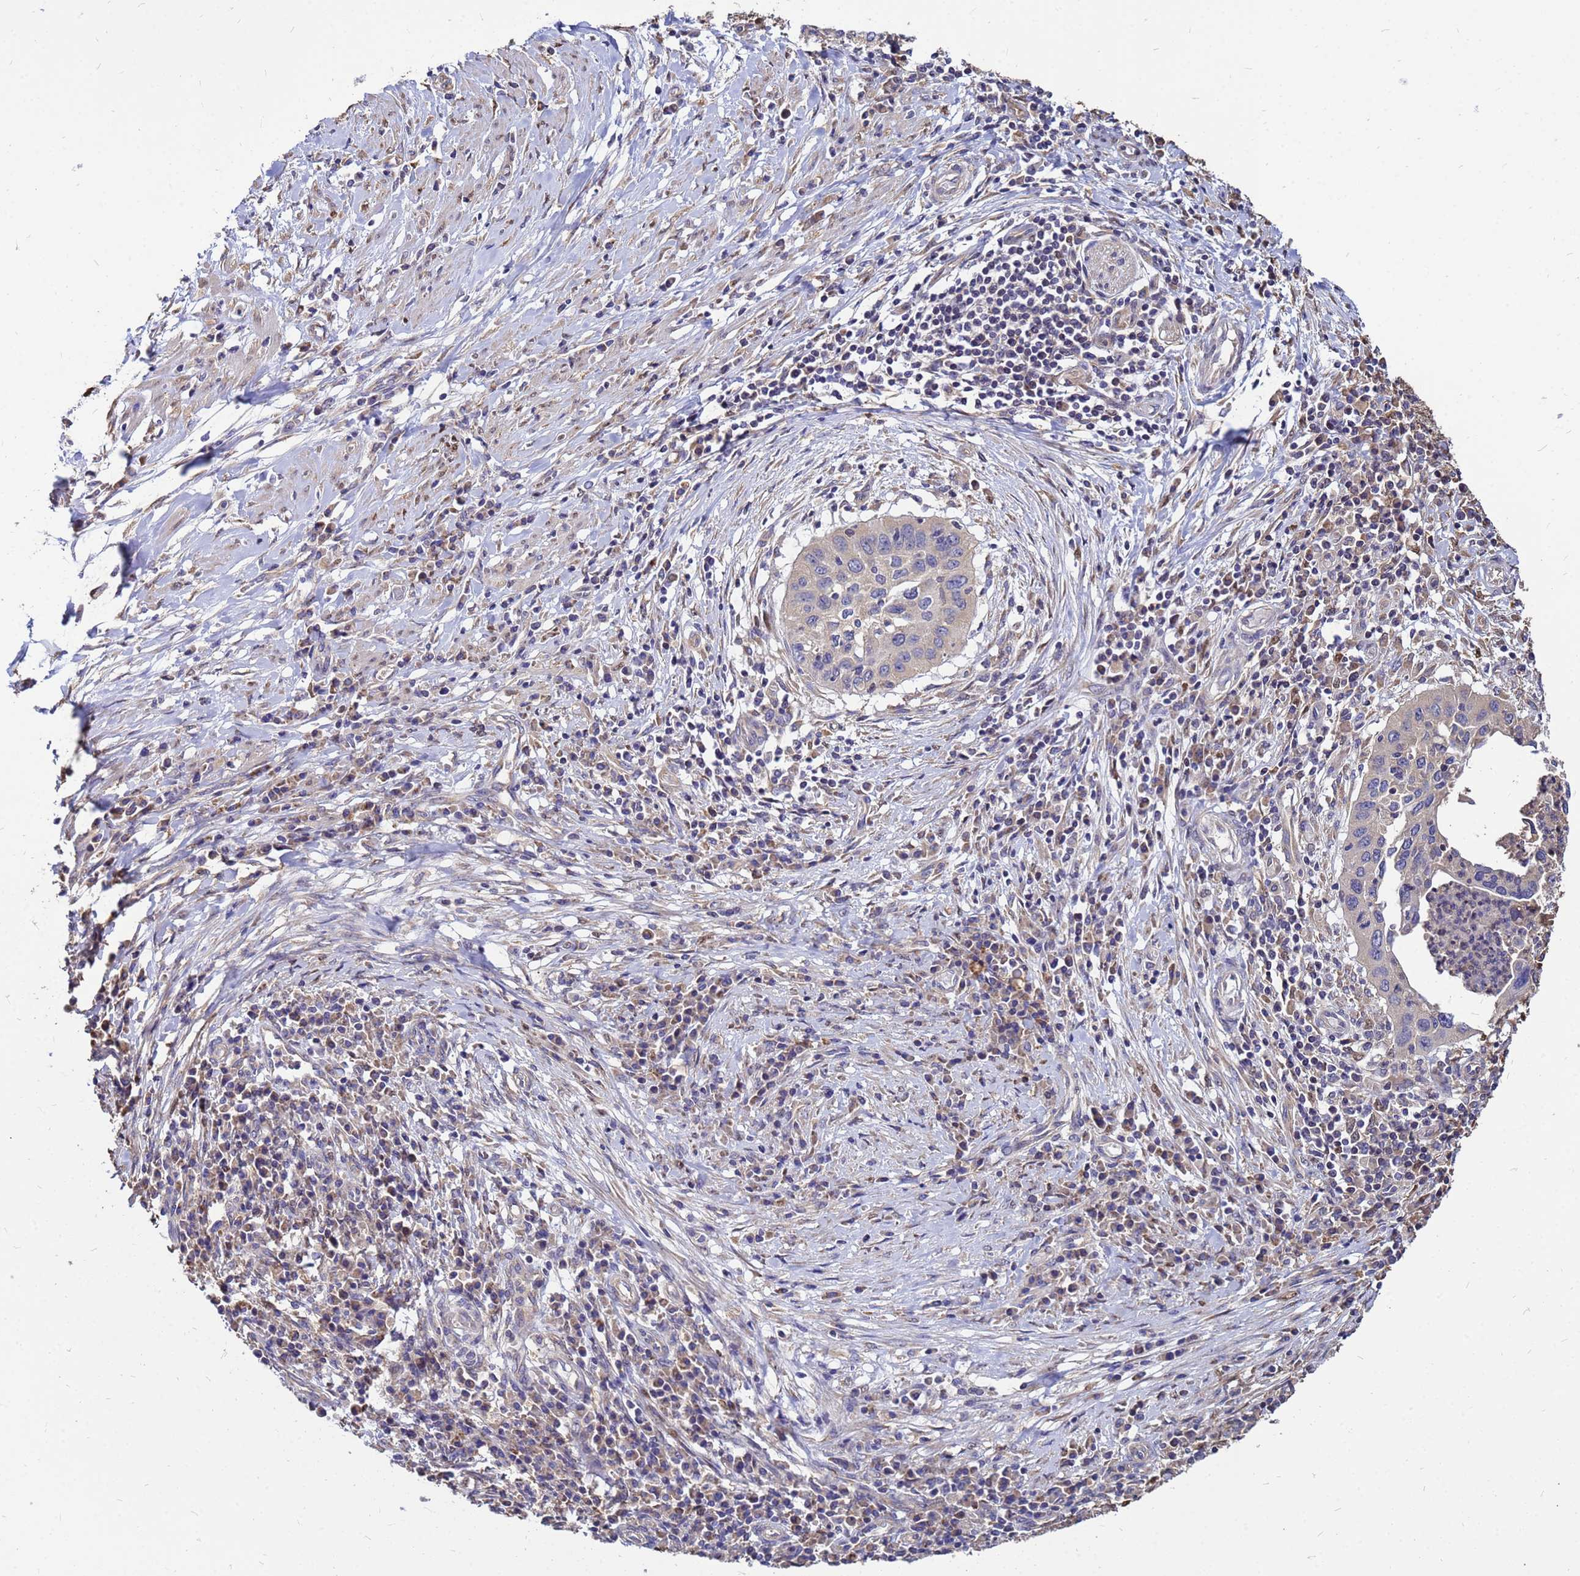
{"staining": {"intensity": "negative", "quantity": "none", "location": "none"}, "tissue": "cervical cancer", "cell_type": "Tumor cells", "image_type": "cancer", "snomed": [{"axis": "morphology", "description": "Squamous cell carcinoma, NOS"}, {"axis": "topography", "description": "Cervix"}], "caption": "The micrograph exhibits no staining of tumor cells in cervical squamous cell carcinoma.", "gene": "MOB2", "patient": {"sex": "female", "age": 38}}